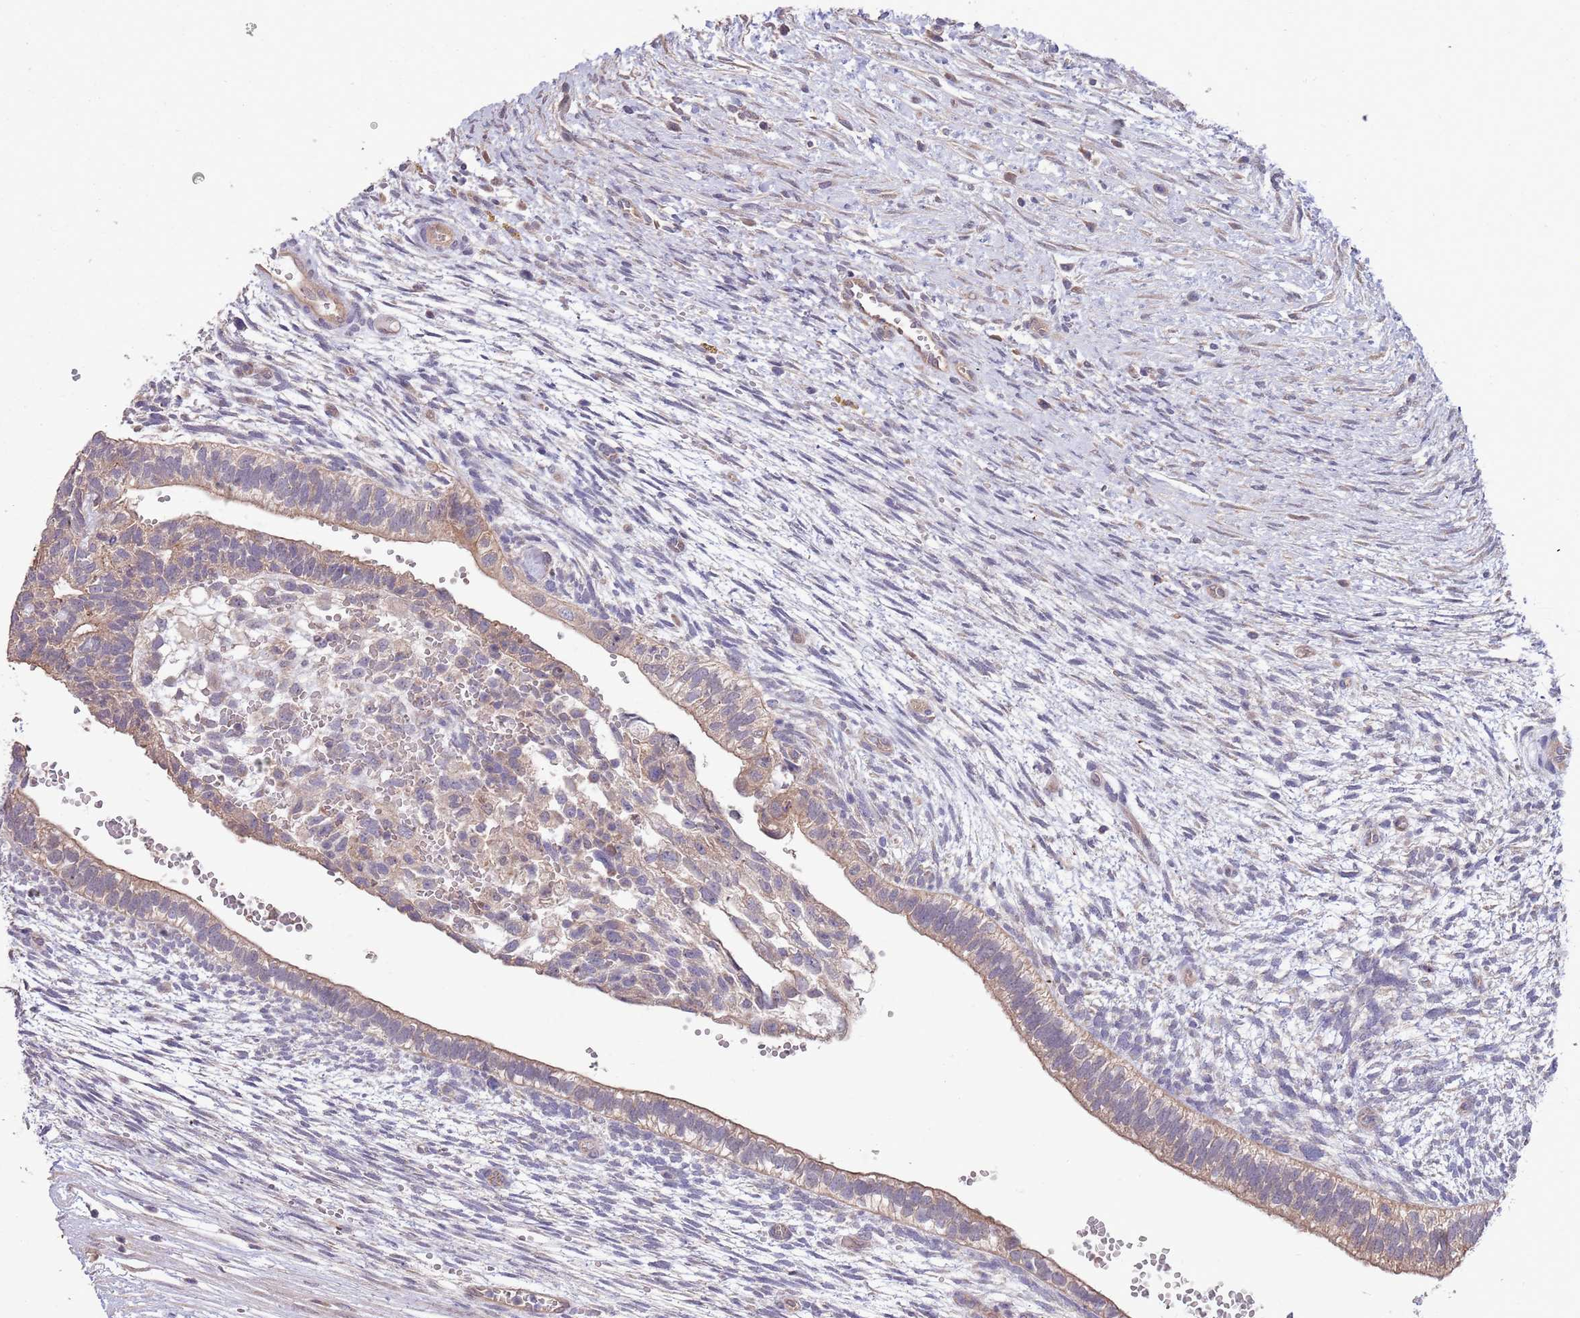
{"staining": {"intensity": "weak", "quantity": "25%-75%", "location": "cytoplasmic/membranous"}, "tissue": "testis cancer", "cell_type": "Tumor cells", "image_type": "cancer", "snomed": [{"axis": "morphology", "description": "Normal tissue, NOS"}, {"axis": "morphology", "description": "Carcinoma, Embryonal, NOS"}, {"axis": "topography", "description": "Testis"}], "caption": "Testis cancer (embryonal carcinoma) stained with a brown dye reveals weak cytoplasmic/membranous positive expression in about 25%-75% of tumor cells.", "gene": "MARVELD2", "patient": {"sex": "male", "age": 32}}